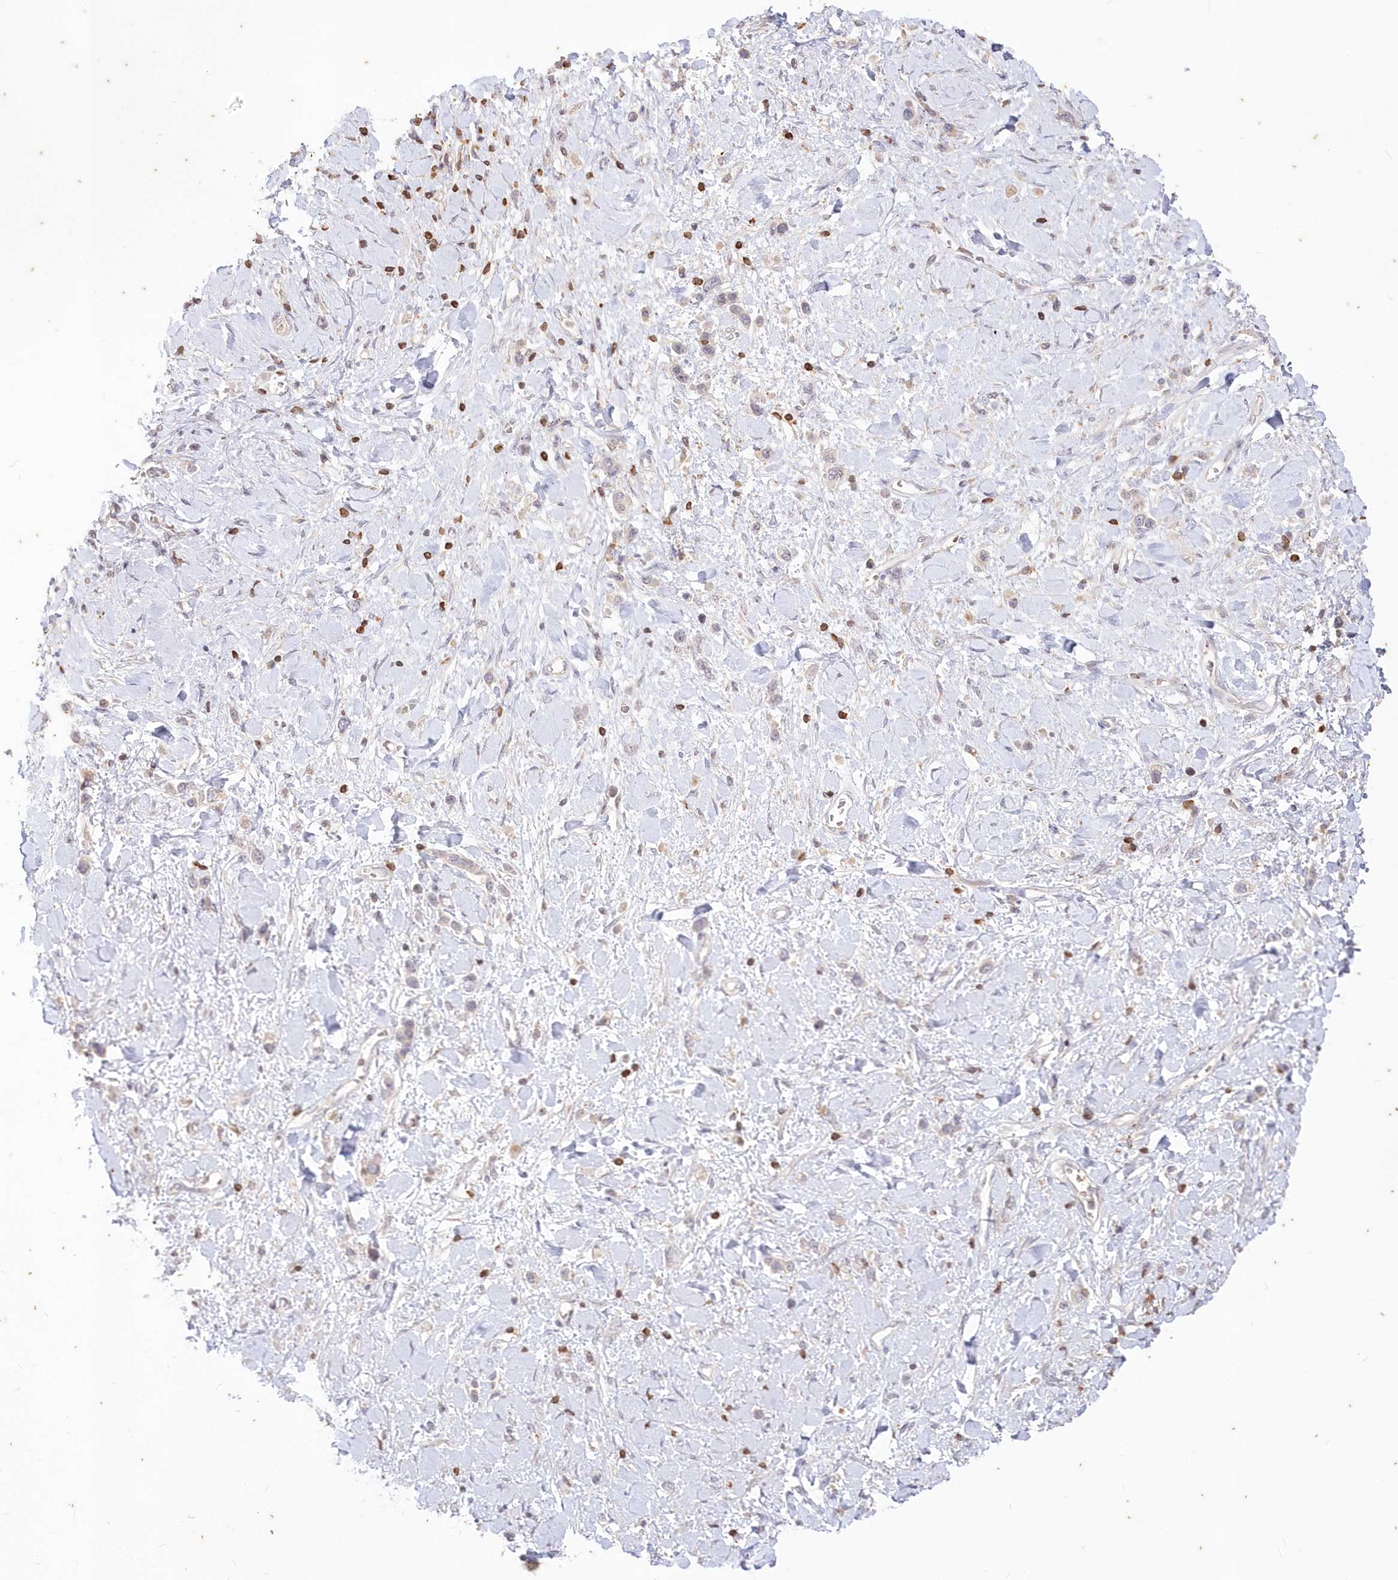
{"staining": {"intensity": "negative", "quantity": "none", "location": "none"}, "tissue": "stomach cancer", "cell_type": "Tumor cells", "image_type": "cancer", "snomed": [{"axis": "morphology", "description": "Normal tissue, NOS"}, {"axis": "morphology", "description": "Adenocarcinoma, NOS"}, {"axis": "topography", "description": "Stomach, upper"}, {"axis": "topography", "description": "Stomach"}], "caption": "The immunohistochemistry image has no significant expression in tumor cells of stomach cancer (adenocarcinoma) tissue.", "gene": "MTMR3", "patient": {"sex": "female", "age": 65}}